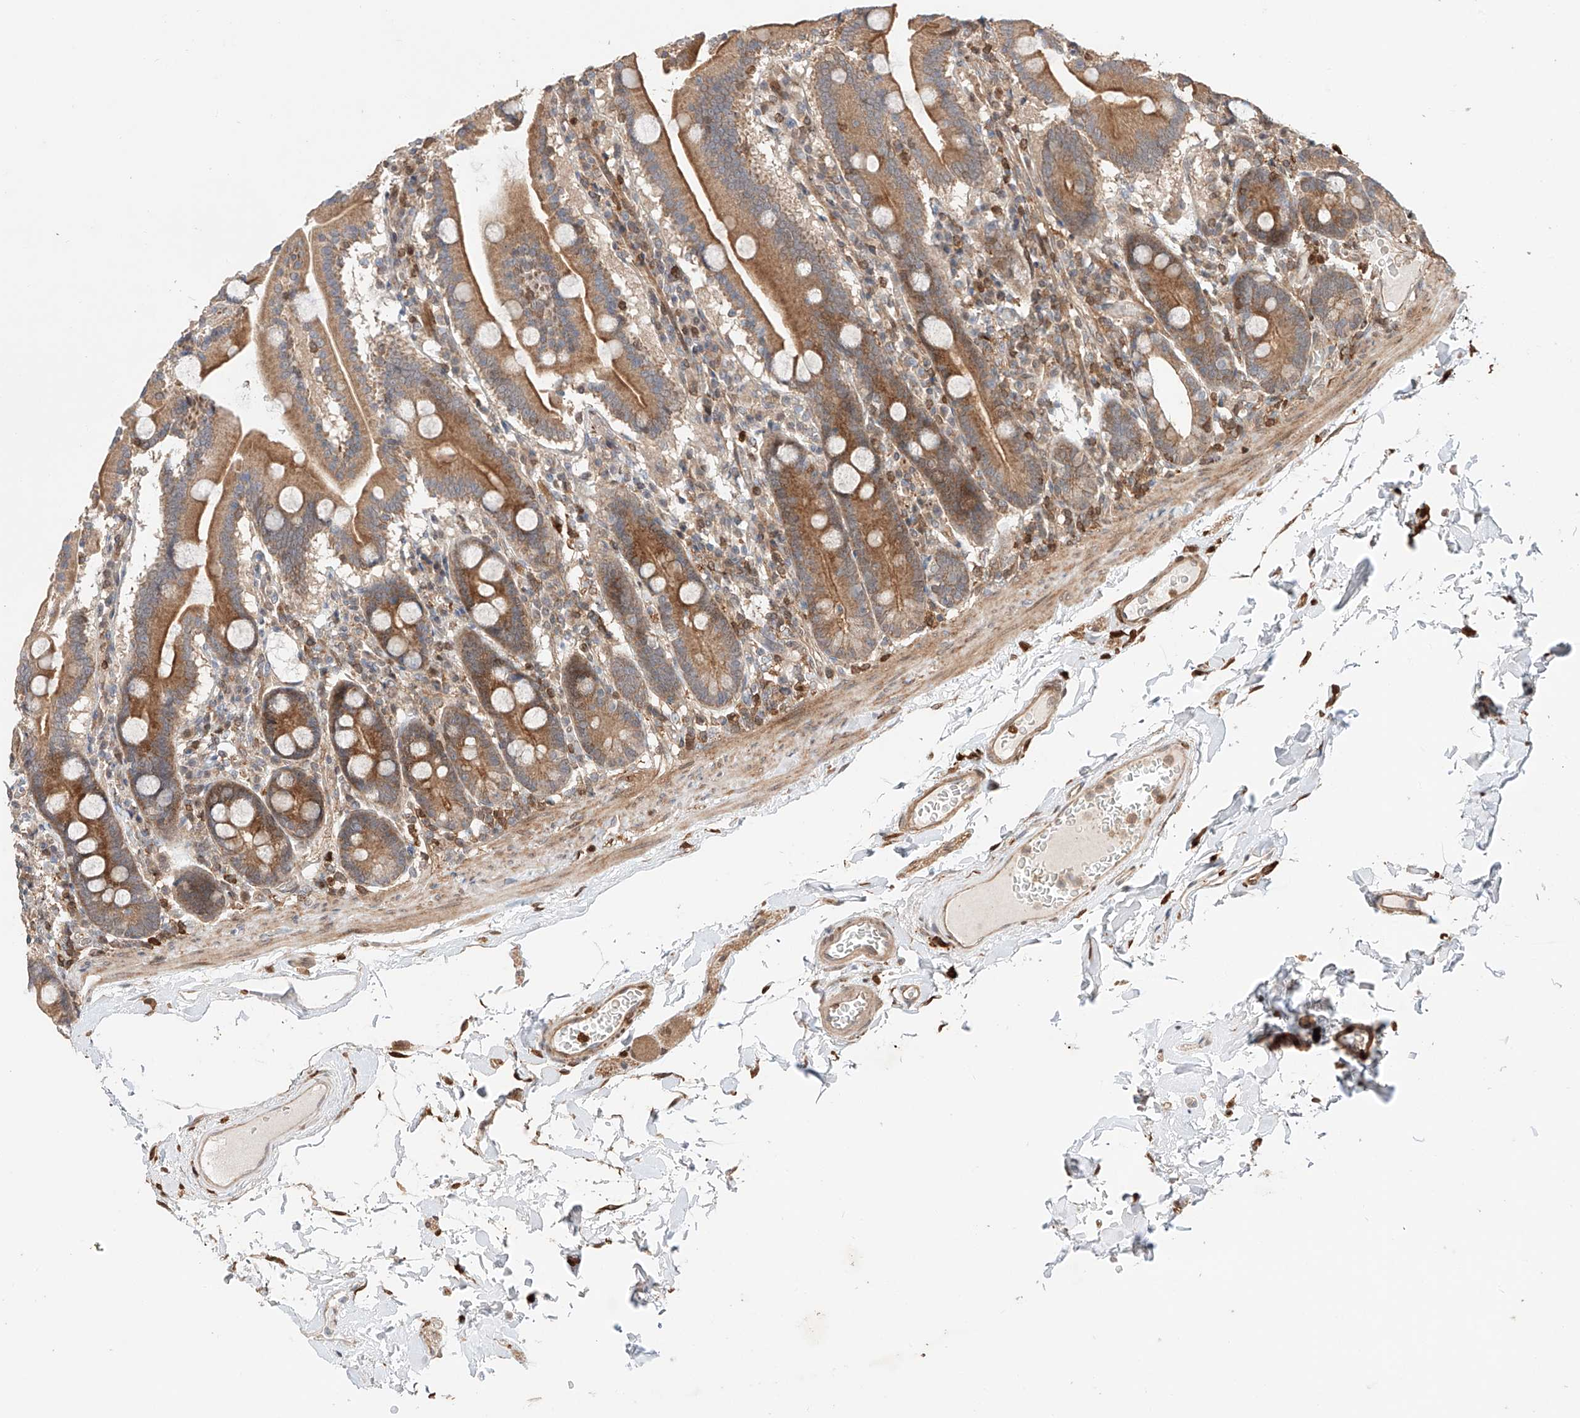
{"staining": {"intensity": "moderate", "quantity": ">75%", "location": "cytoplasmic/membranous"}, "tissue": "duodenum", "cell_type": "Glandular cells", "image_type": "normal", "snomed": [{"axis": "morphology", "description": "Normal tissue, NOS"}, {"axis": "topography", "description": "Duodenum"}], "caption": "Immunohistochemistry photomicrograph of unremarkable human duodenum stained for a protein (brown), which shows medium levels of moderate cytoplasmic/membranous positivity in about >75% of glandular cells.", "gene": "IGSF22", "patient": {"sex": "male", "age": 55}}